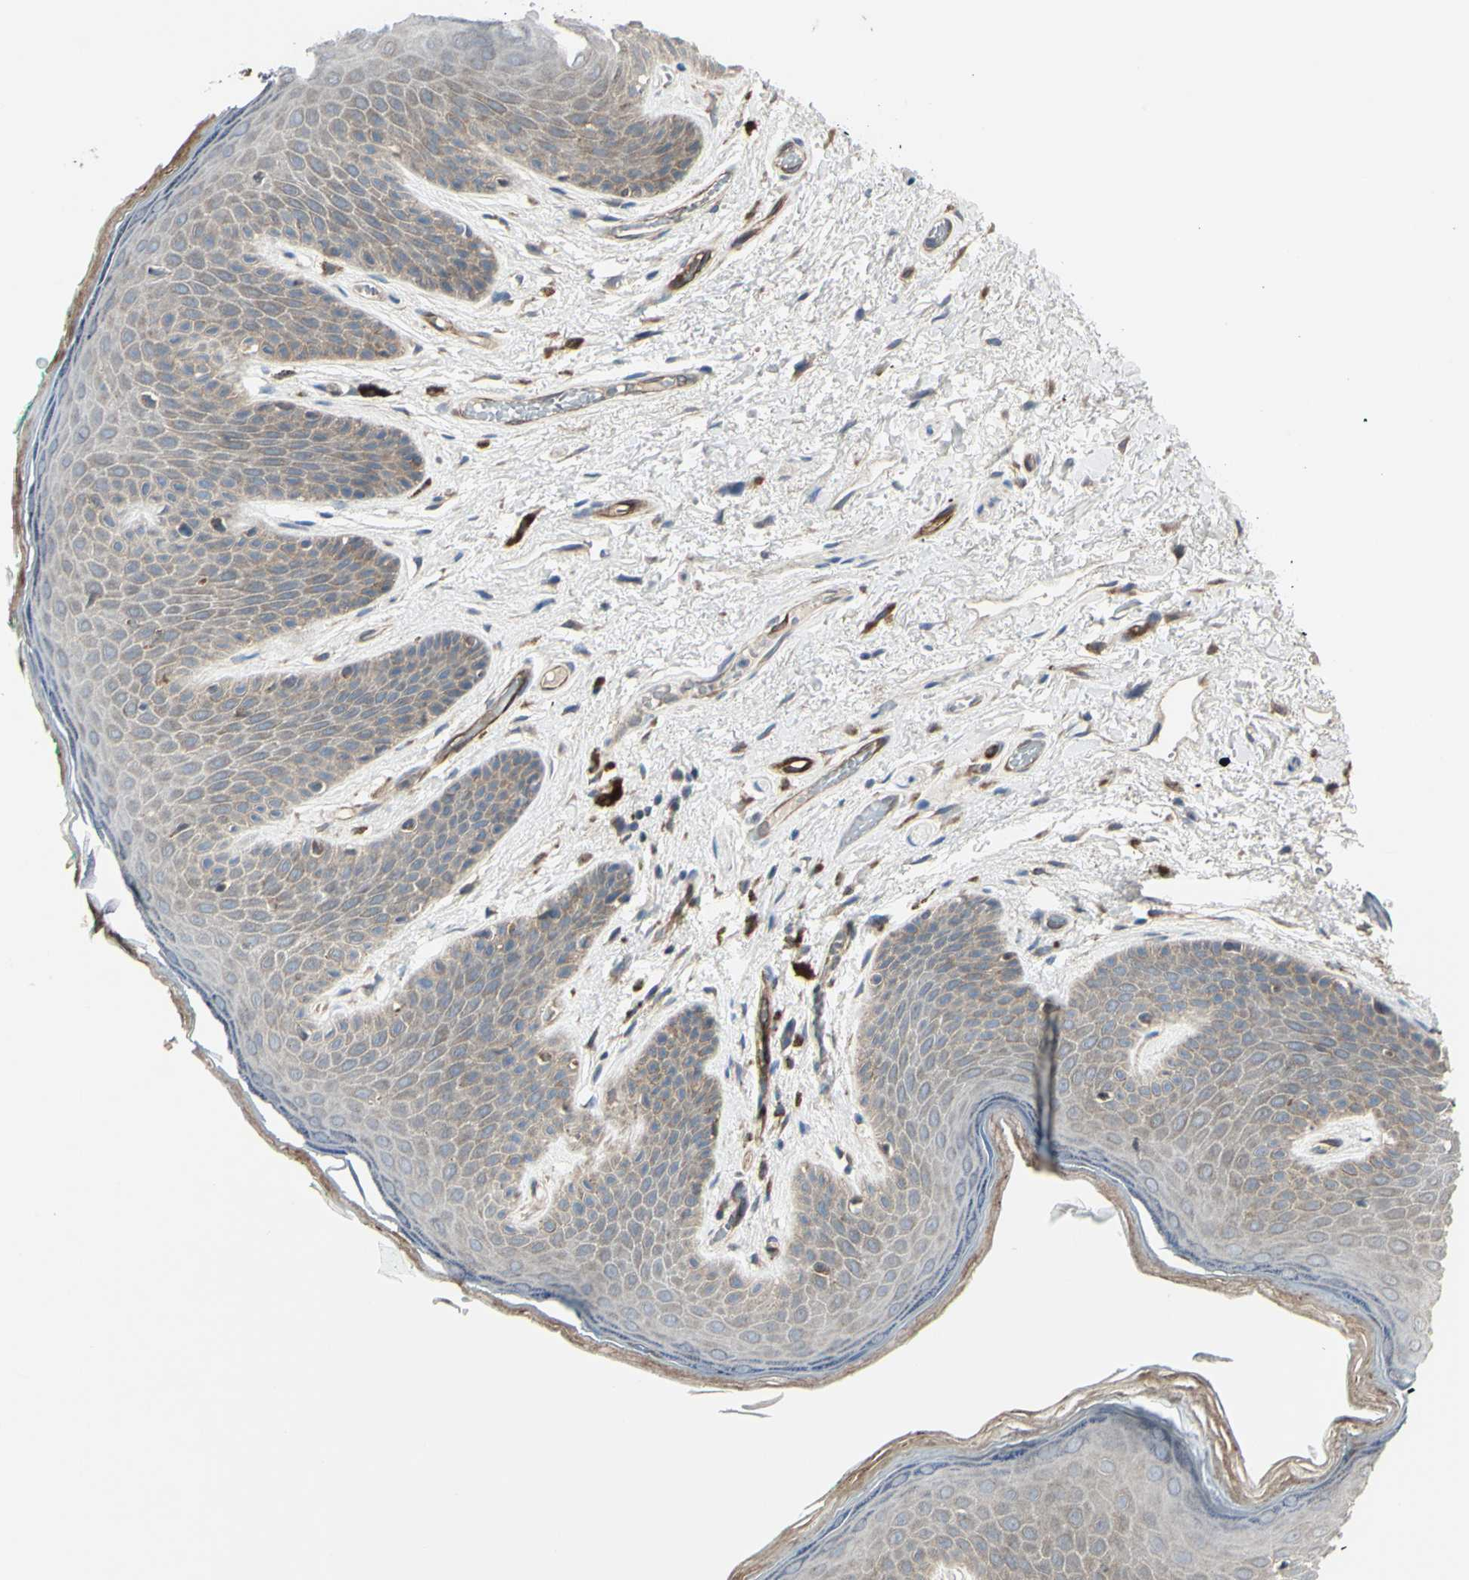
{"staining": {"intensity": "weak", "quantity": "<25%", "location": "cytoplasmic/membranous"}, "tissue": "skin", "cell_type": "Epidermal cells", "image_type": "normal", "snomed": [{"axis": "morphology", "description": "Normal tissue, NOS"}, {"axis": "topography", "description": "Anal"}], "caption": "DAB (3,3'-diaminobenzidine) immunohistochemical staining of benign skin displays no significant positivity in epidermal cells. (Immunohistochemistry, brightfield microscopy, high magnification).", "gene": "IGSF9B", "patient": {"sex": "male", "age": 74}}